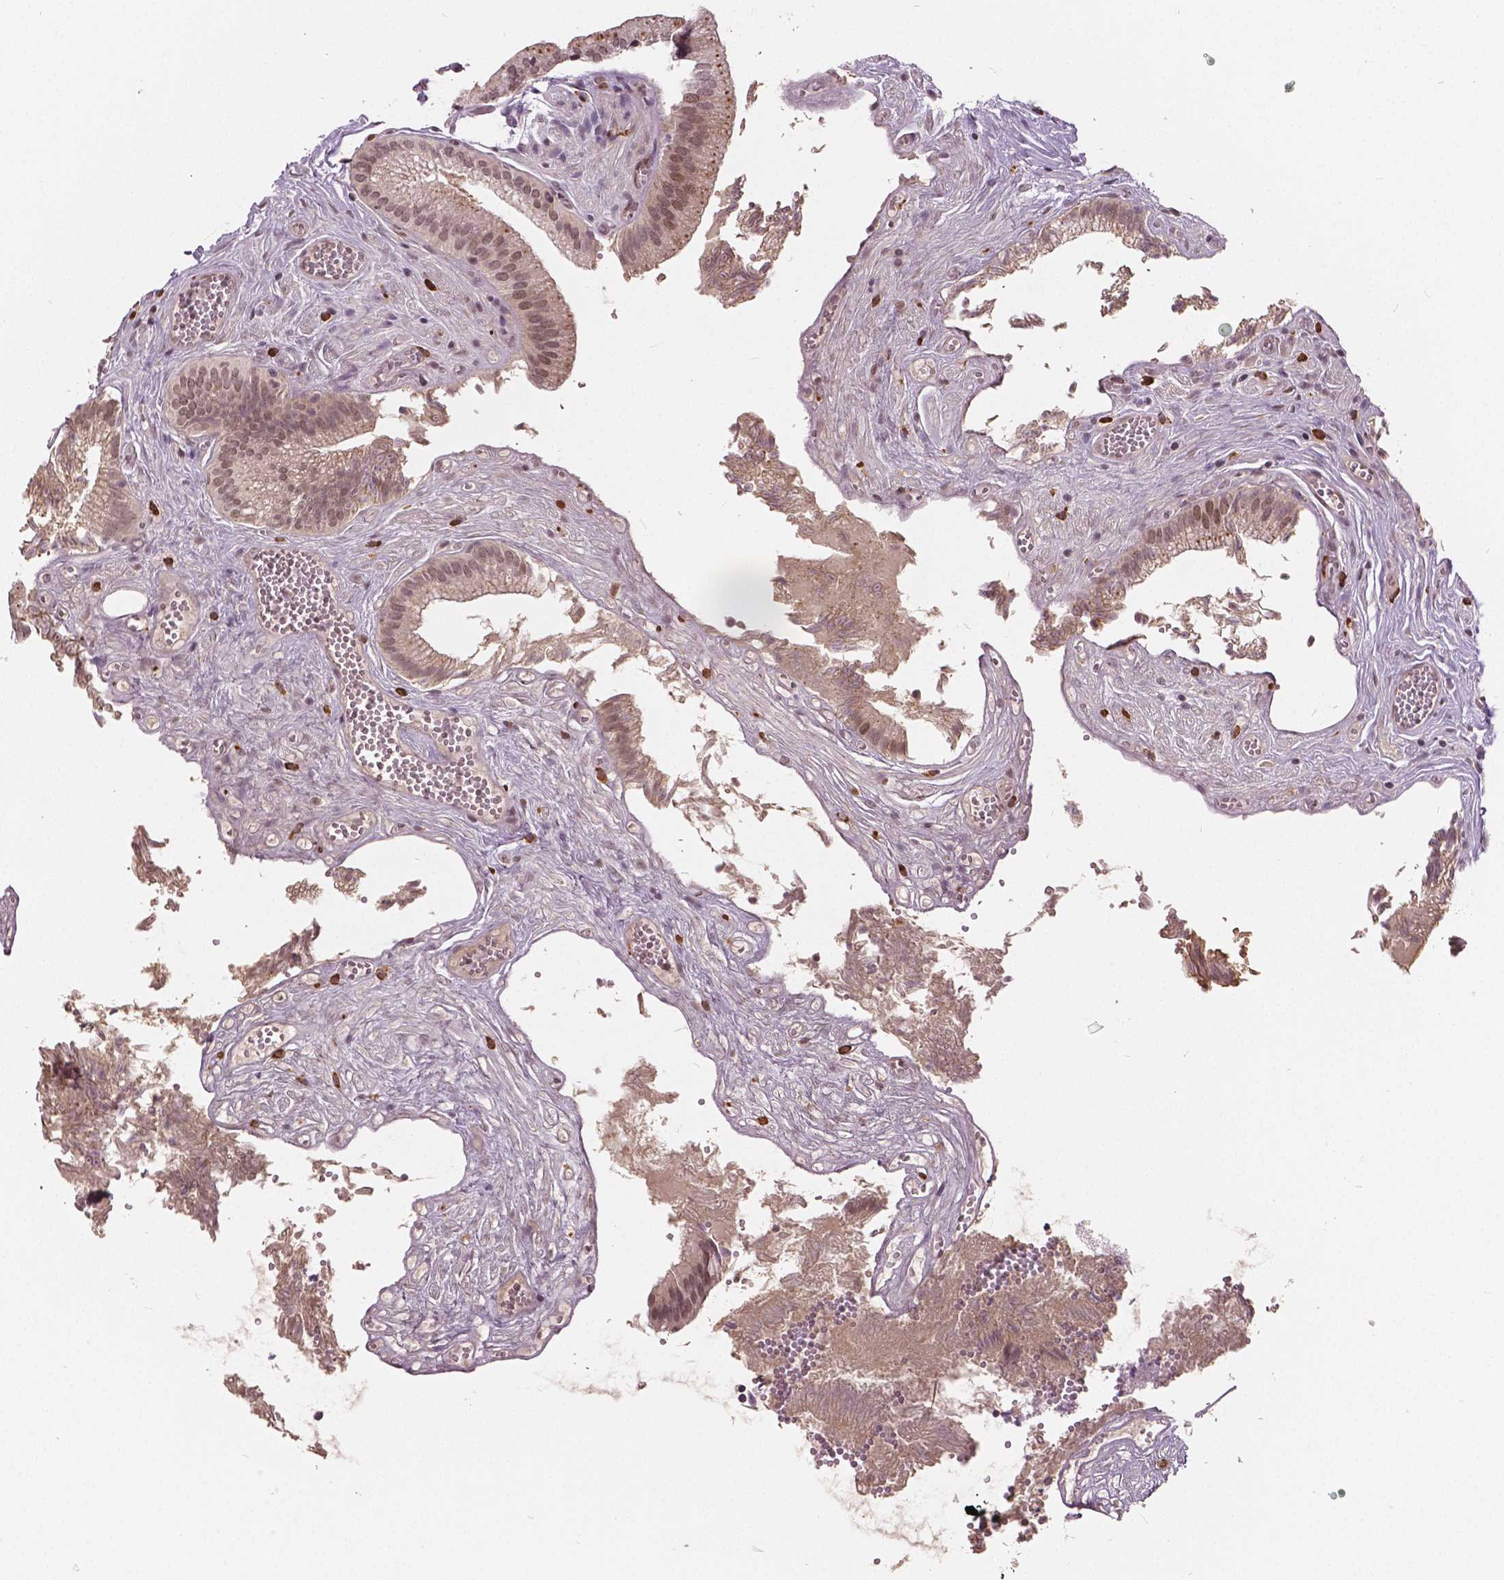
{"staining": {"intensity": "weak", "quantity": ">75%", "location": "nuclear"}, "tissue": "gallbladder", "cell_type": "Glandular cells", "image_type": "normal", "snomed": [{"axis": "morphology", "description": "Normal tissue, NOS"}, {"axis": "topography", "description": "Gallbladder"}, {"axis": "topography", "description": "Peripheral nerve tissue"}], "caption": "Glandular cells display weak nuclear staining in approximately >75% of cells in normal gallbladder.", "gene": "HMBOX1", "patient": {"sex": "male", "age": 17}}